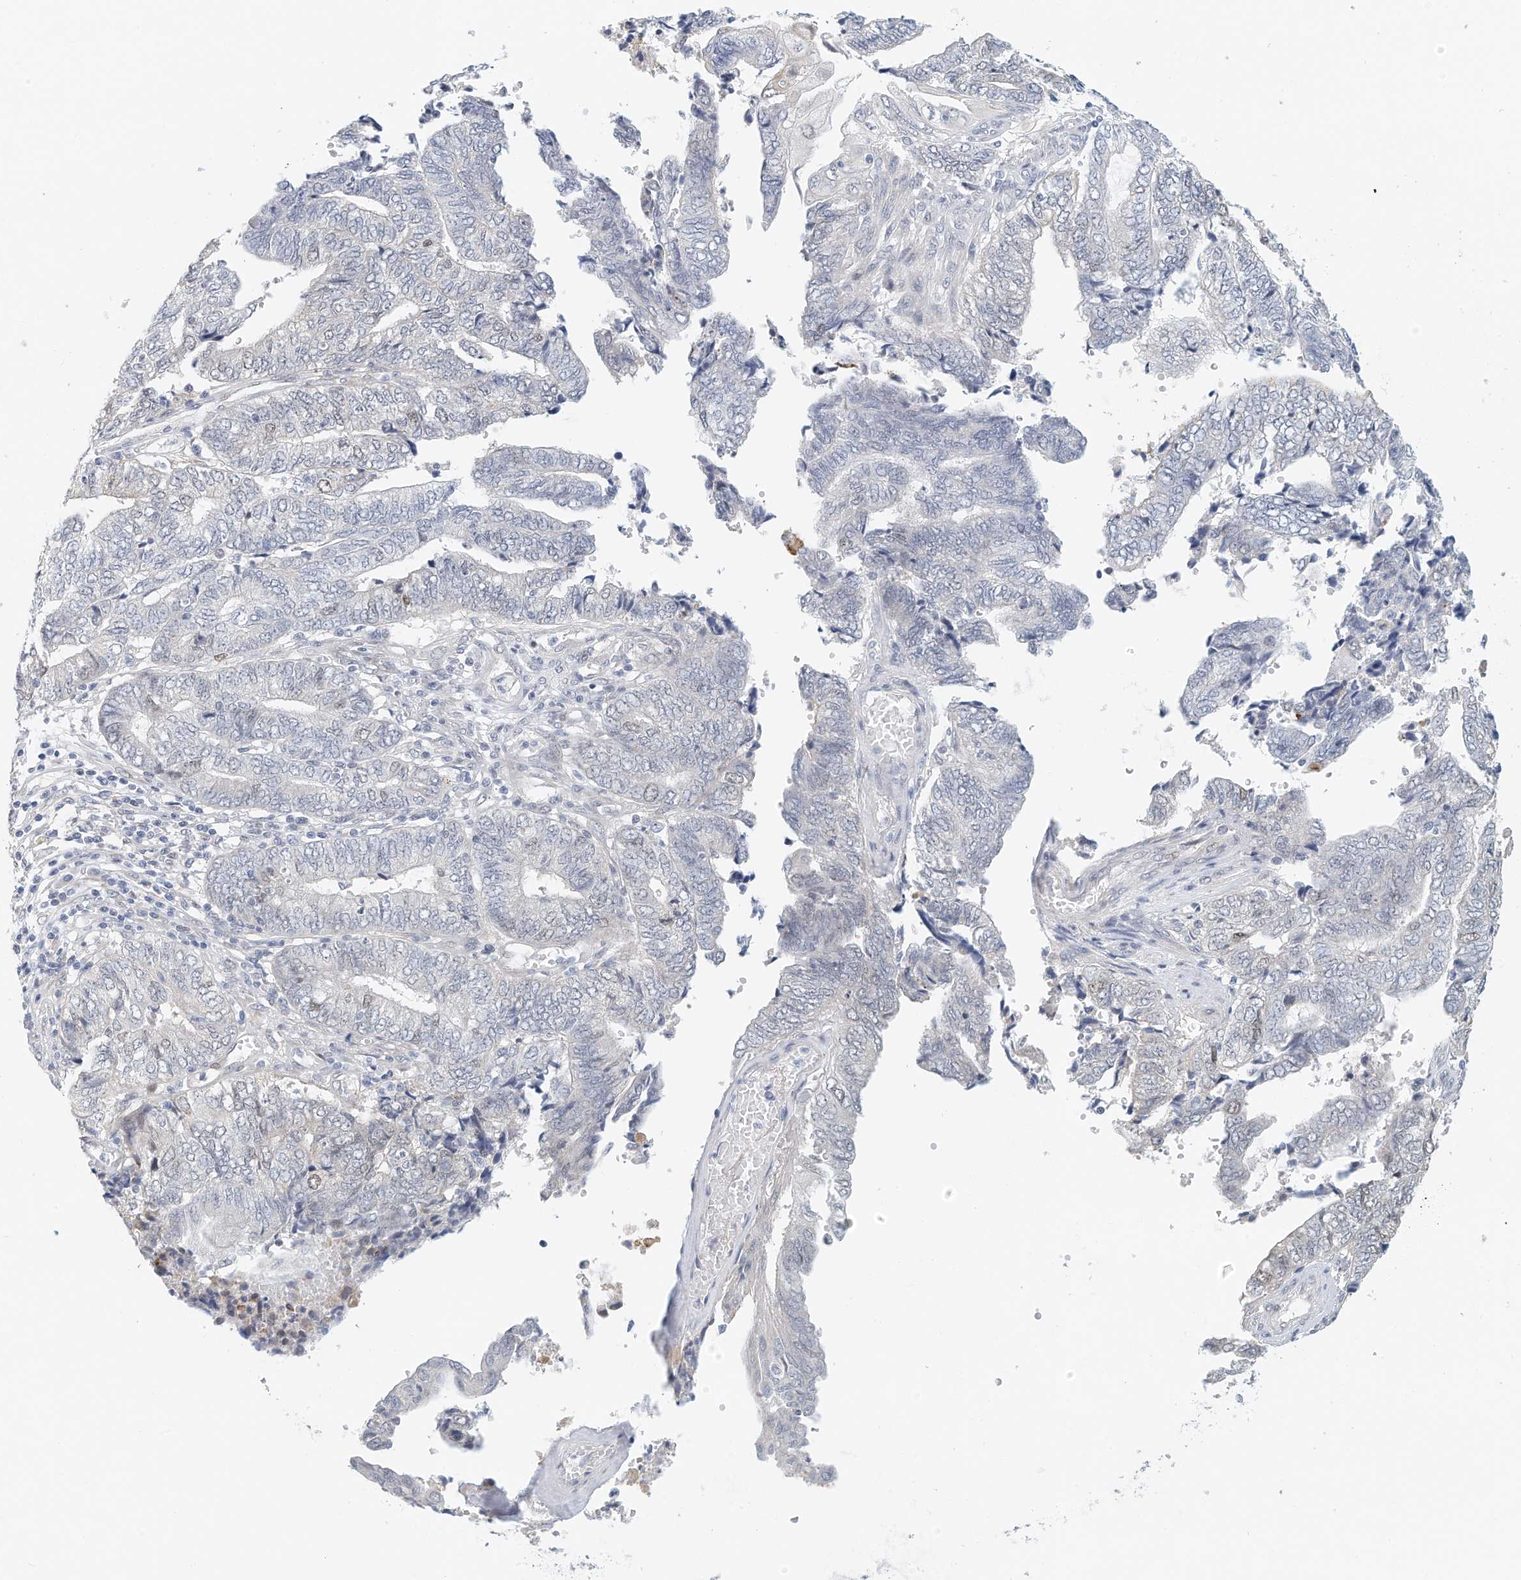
{"staining": {"intensity": "negative", "quantity": "none", "location": "none"}, "tissue": "endometrial cancer", "cell_type": "Tumor cells", "image_type": "cancer", "snomed": [{"axis": "morphology", "description": "Adenocarcinoma, NOS"}, {"axis": "topography", "description": "Uterus"}, {"axis": "topography", "description": "Endometrium"}], "caption": "Immunohistochemistry (IHC) of human endometrial adenocarcinoma displays no staining in tumor cells.", "gene": "ARHGAP28", "patient": {"sex": "female", "age": 70}}